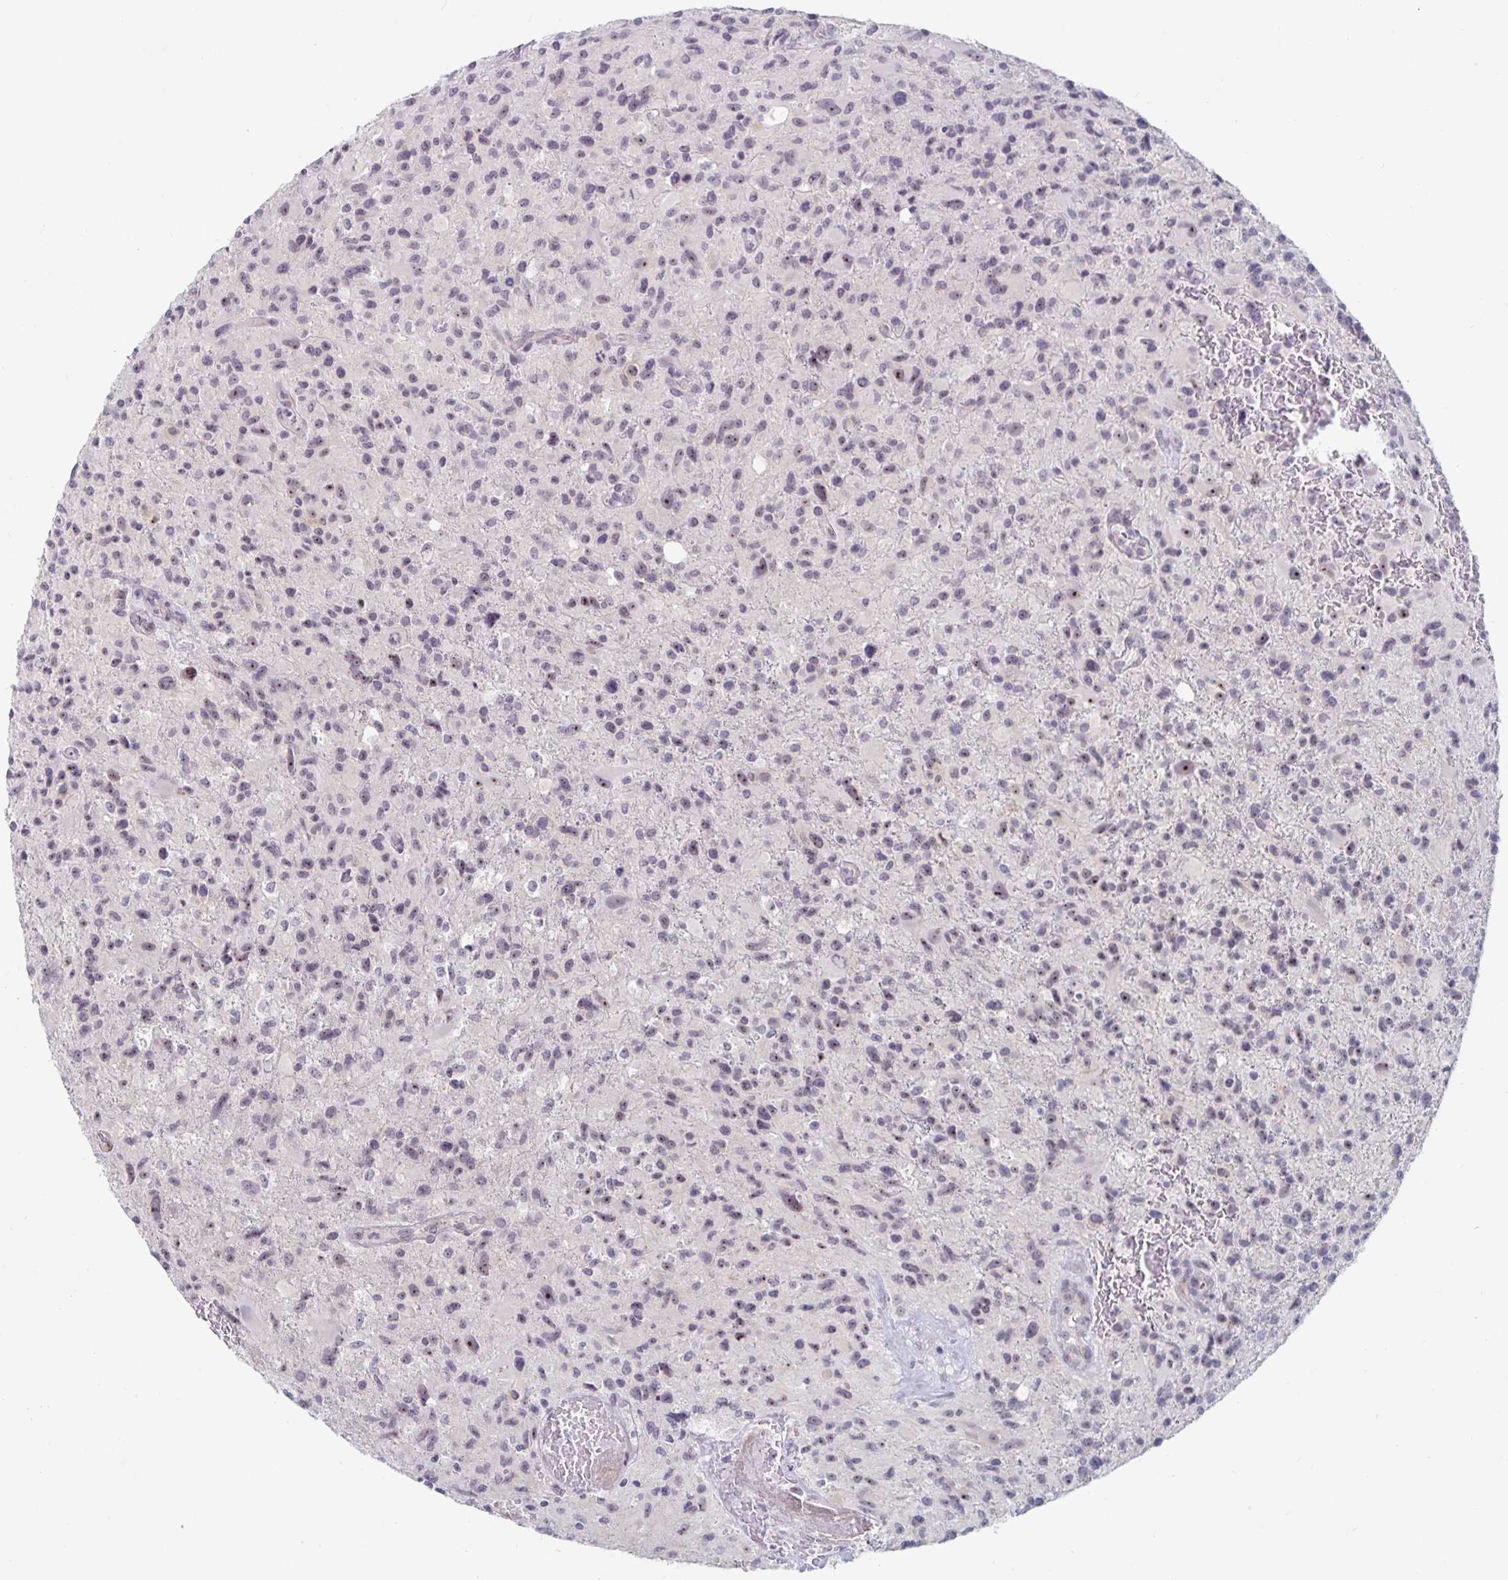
{"staining": {"intensity": "weak", "quantity": ">75%", "location": "nuclear"}, "tissue": "glioma", "cell_type": "Tumor cells", "image_type": "cancer", "snomed": [{"axis": "morphology", "description": "Glioma, malignant, High grade"}, {"axis": "topography", "description": "Brain"}], "caption": "Immunohistochemistry (IHC) of human glioma displays low levels of weak nuclear positivity in approximately >75% of tumor cells. (DAB = brown stain, brightfield microscopy at high magnification).", "gene": "NUP85", "patient": {"sex": "male", "age": 63}}